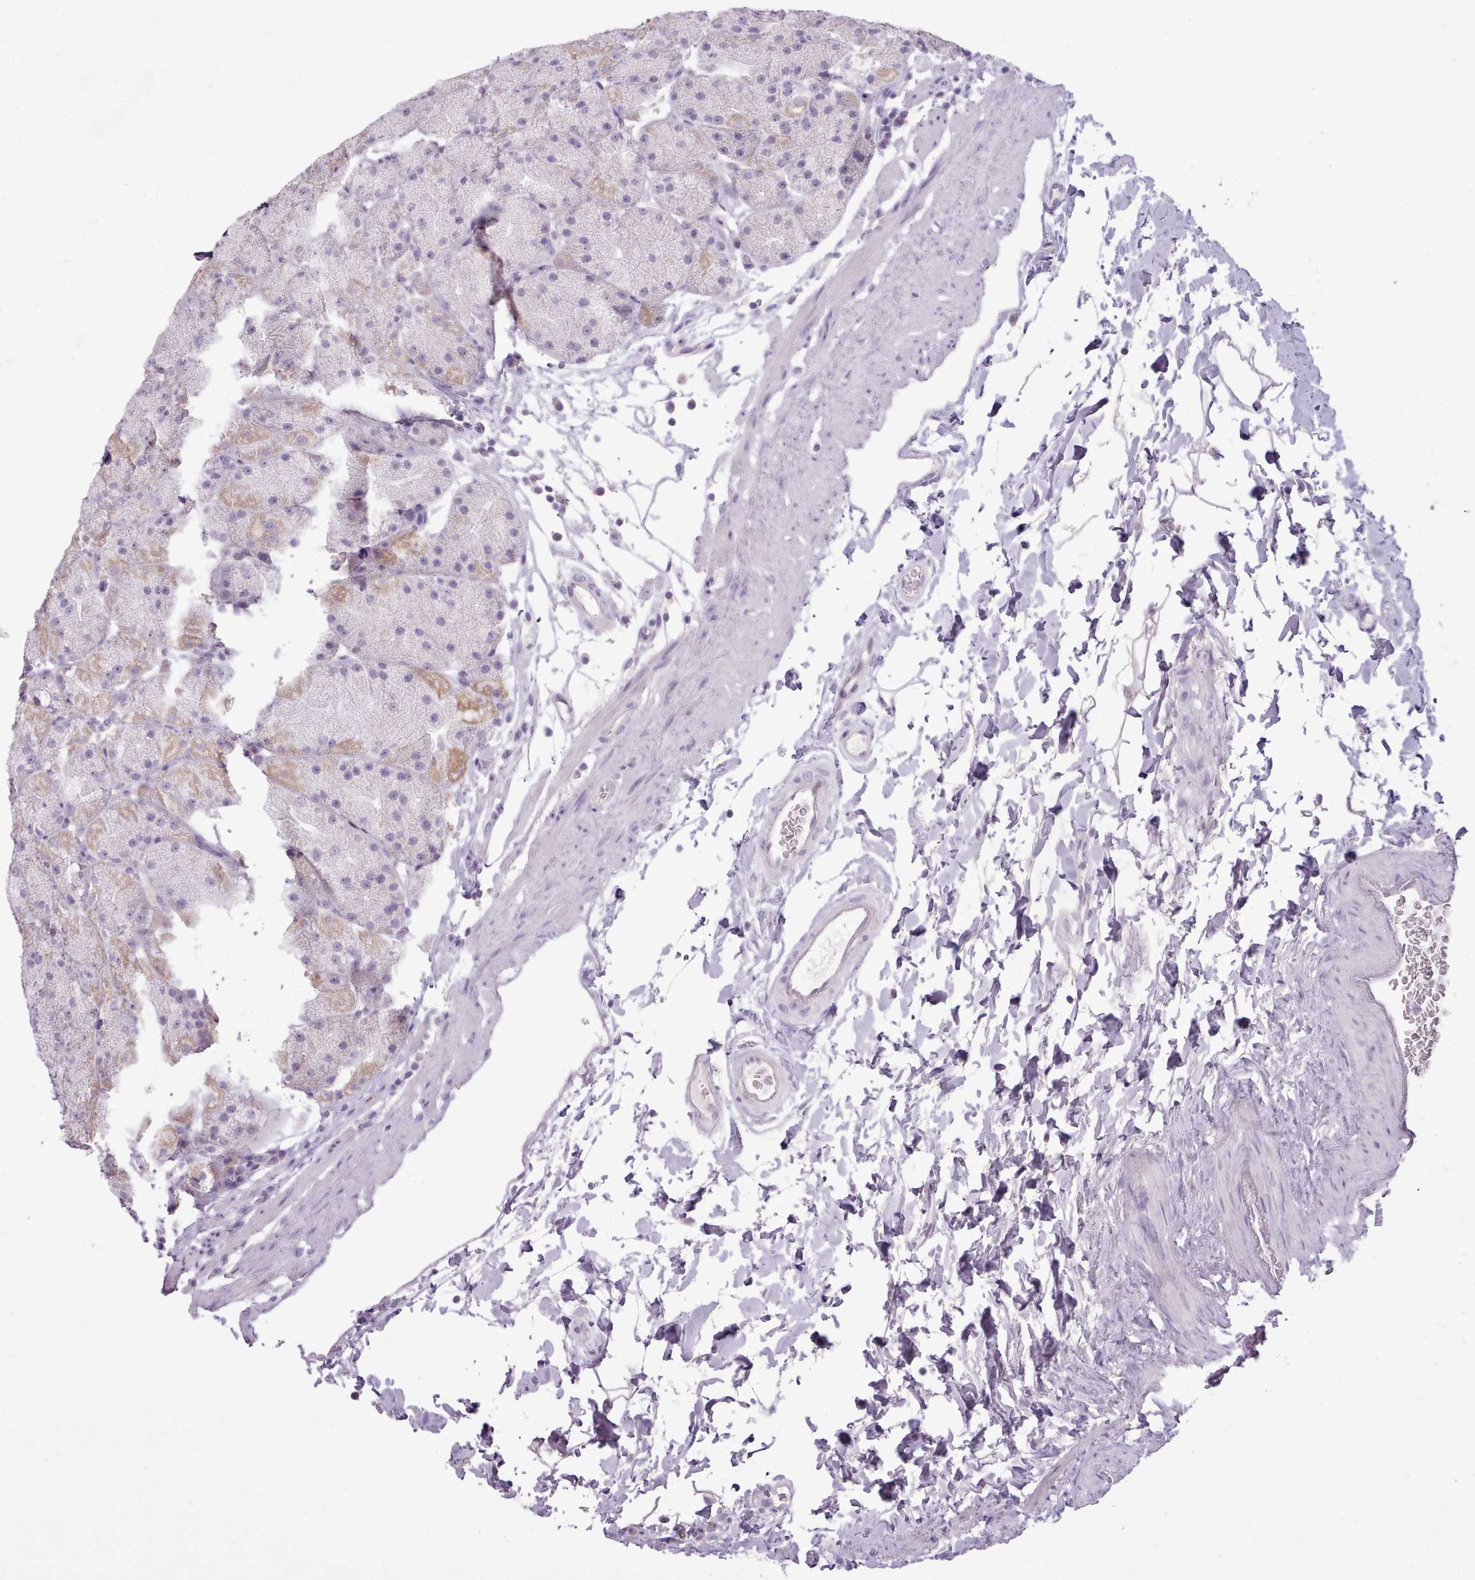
{"staining": {"intensity": "strong", "quantity": "<25%", "location": "cytoplasmic/membranous"}, "tissue": "stomach", "cell_type": "Glandular cells", "image_type": "normal", "snomed": [{"axis": "morphology", "description": "Normal tissue, NOS"}, {"axis": "topography", "description": "Stomach, upper"}, {"axis": "topography", "description": "Stomach, lower"}], "caption": "Immunohistochemical staining of benign stomach demonstrates strong cytoplasmic/membranous protein staining in approximately <25% of glandular cells.", "gene": "BDKRB2", "patient": {"sex": "male", "age": 67}}